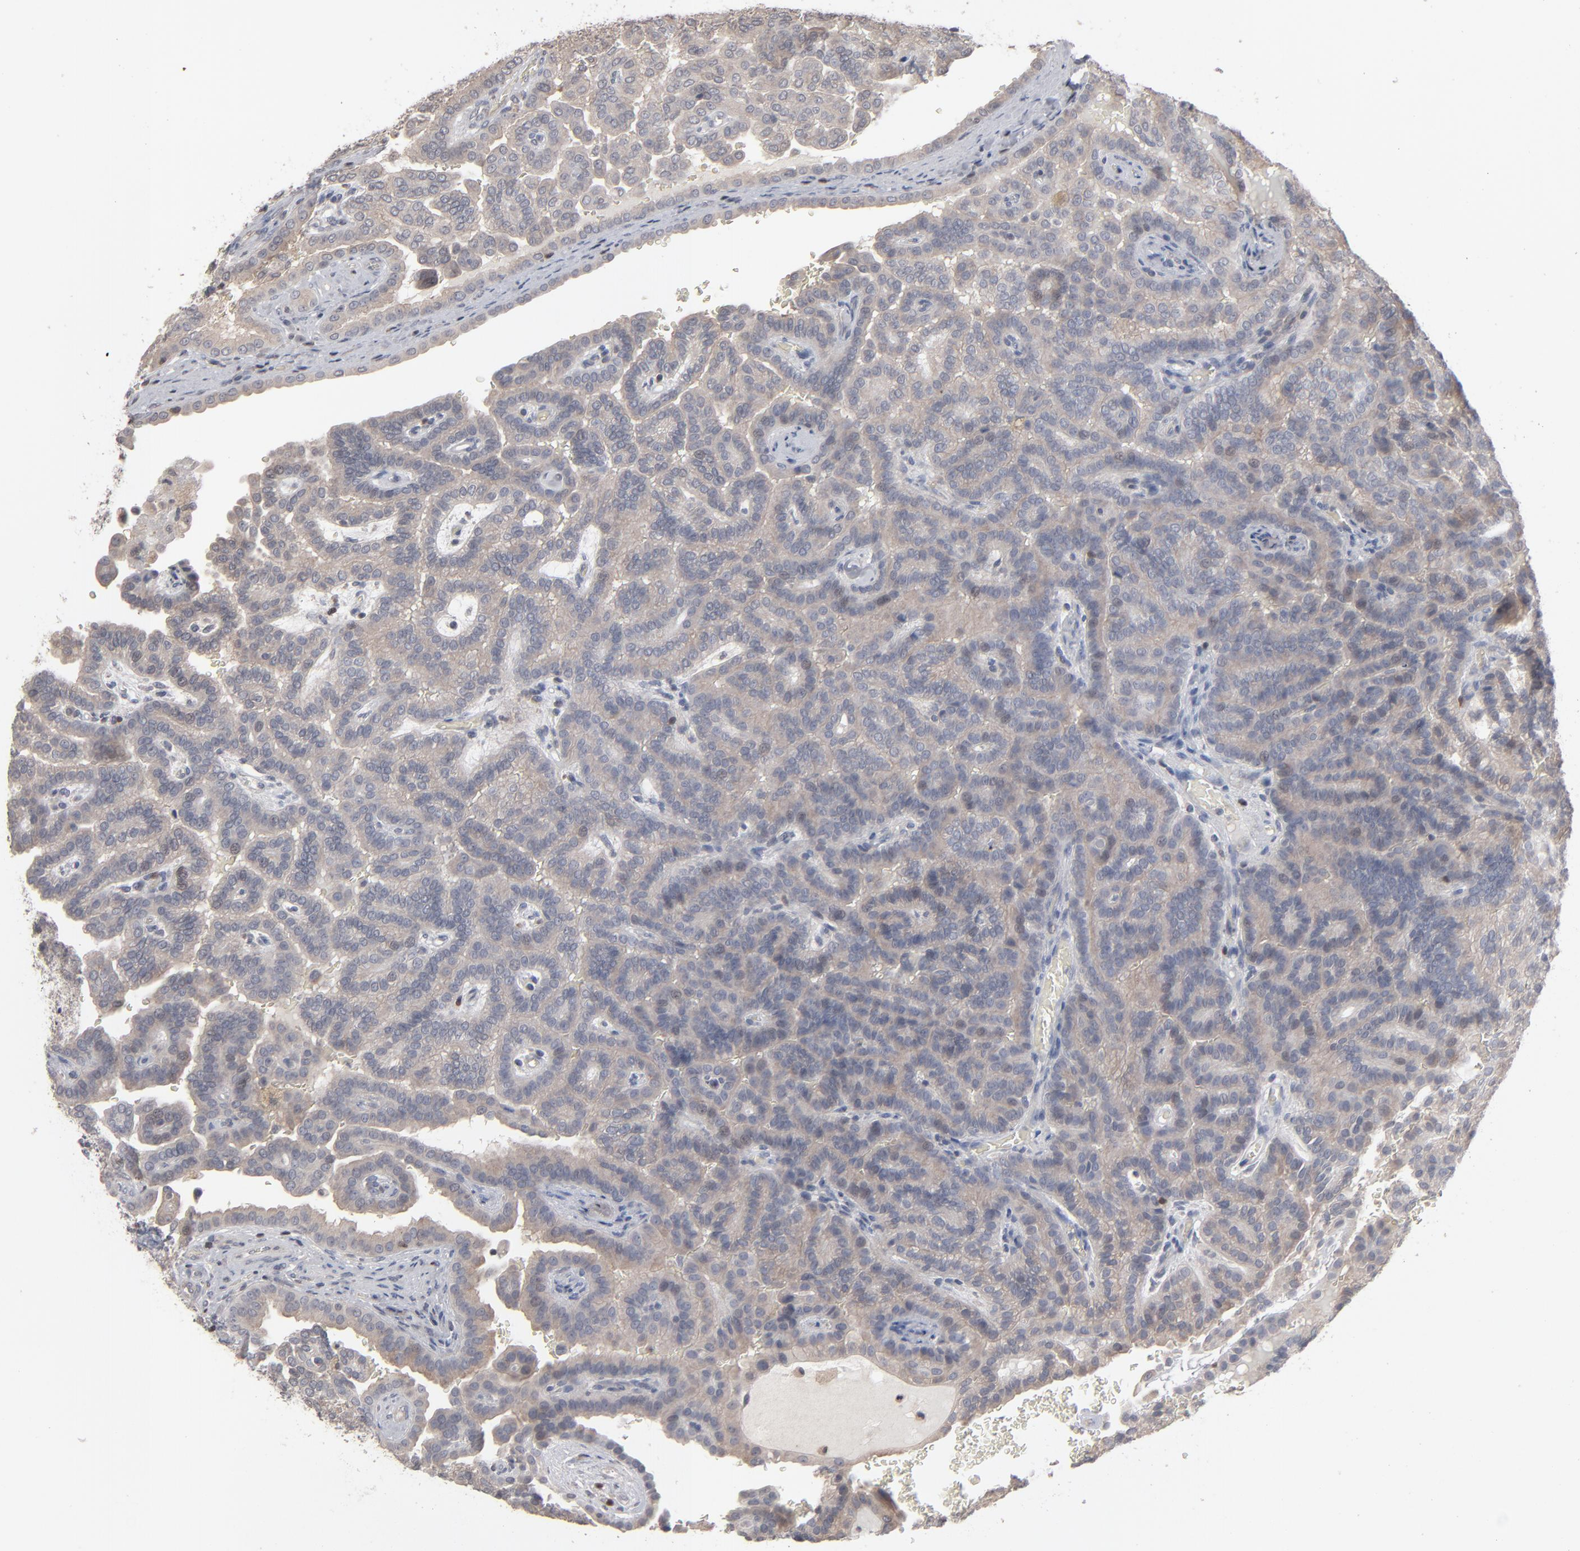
{"staining": {"intensity": "weak", "quantity": ">75%", "location": "cytoplasmic/membranous"}, "tissue": "renal cancer", "cell_type": "Tumor cells", "image_type": "cancer", "snomed": [{"axis": "morphology", "description": "Adenocarcinoma, NOS"}, {"axis": "topography", "description": "Kidney"}], "caption": "Renal adenocarcinoma stained with a protein marker demonstrates weak staining in tumor cells.", "gene": "STAT4", "patient": {"sex": "male", "age": 61}}